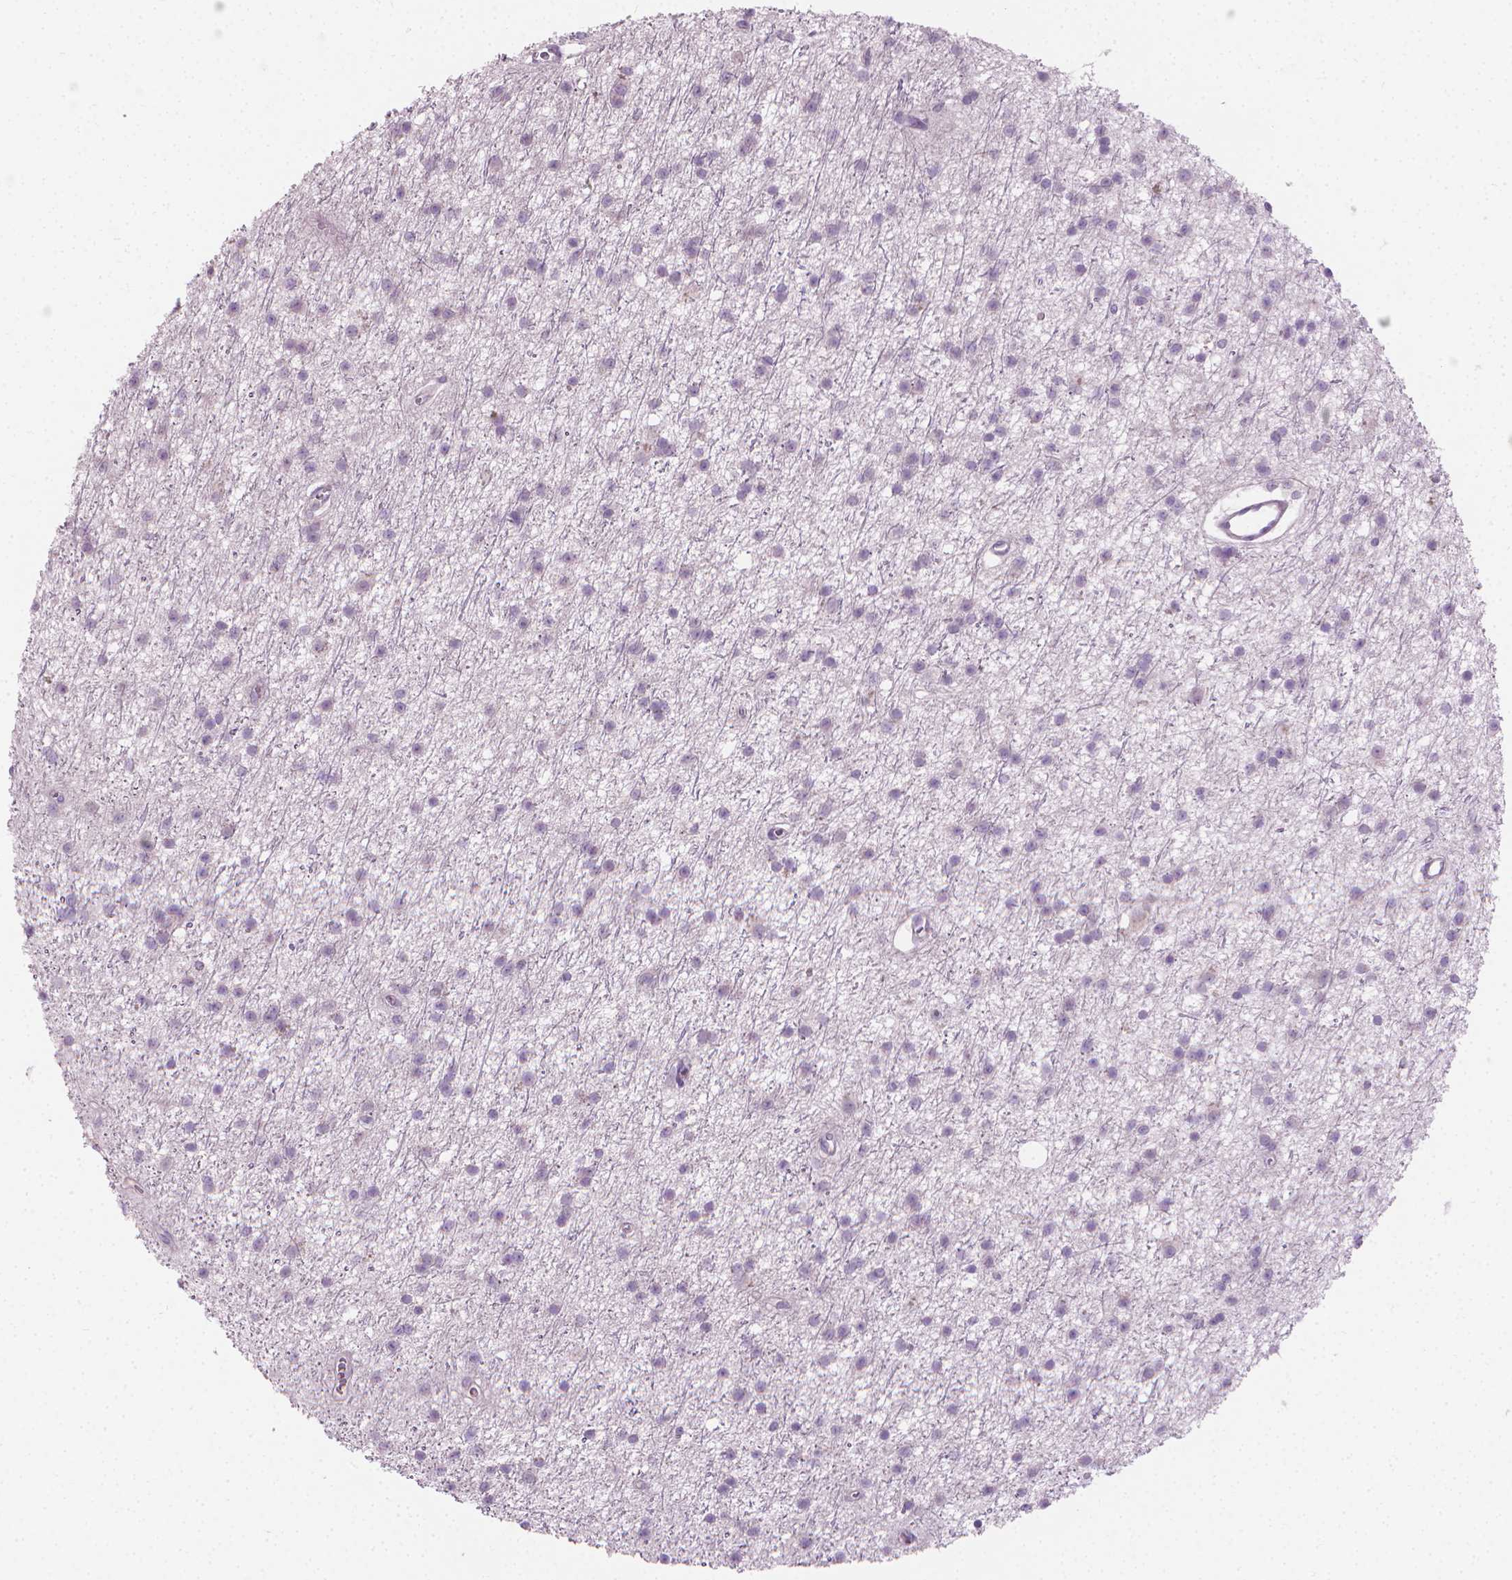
{"staining": {"intensity": "negative", "quantity": "none", "location": "none"}, "tissue": "glioma", "cell_type": "Tumor cells", "image_type": "cancer", "snomed": [{"axis": "morphology", "description": "Glioma, malignant, Low grade"}, {"axis": "topography", "description": "Brain"}], "caption": "Tumor cells show no significant positivity in malignant glioma (low-grade).", "gene": "CABCOCO1", "patient": {"sex": "male", "age": 27}}